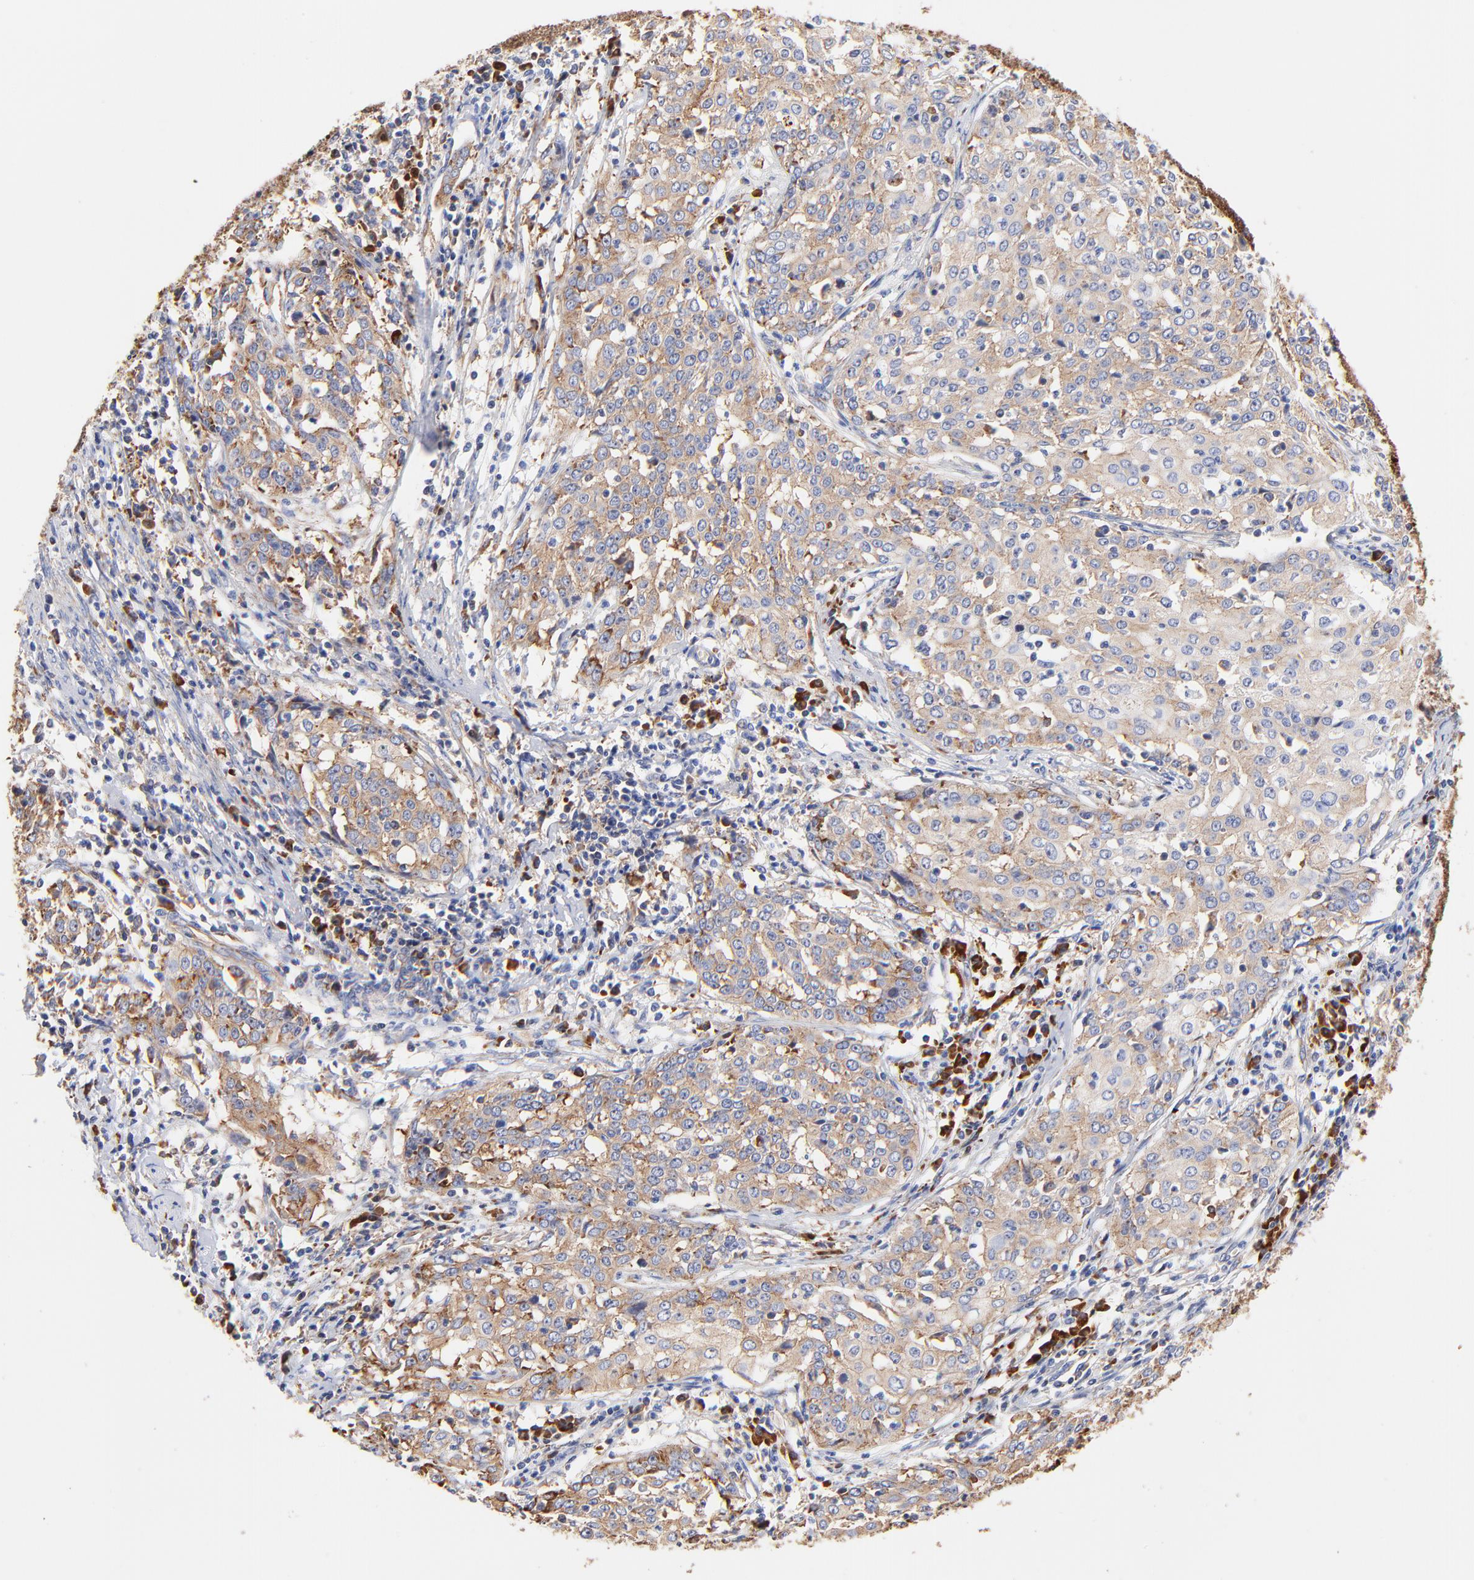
{"staining": {"intensity": "moderate", "quantity": ">75%", "location": "cytoplasmic/membranous"}, "tissue": "cervical cancer", "cell_type": "Tumor cells", "image_type": "cancer", "snomed": [{"axis": "morphology", "description": "Squamous cell carcinoma, NOS"}, {"axis": "topography", "description": "Cervix"}], "caption": "This photomicrograph displays immunohistochemistry staining of cervical squamous cell carcinoma, with medium moderate cytoplasmic/membranous staining in approximately >75% of tumor cells.", "gene": "RPL27", "patient": {"sex": "female", "age": 39}}